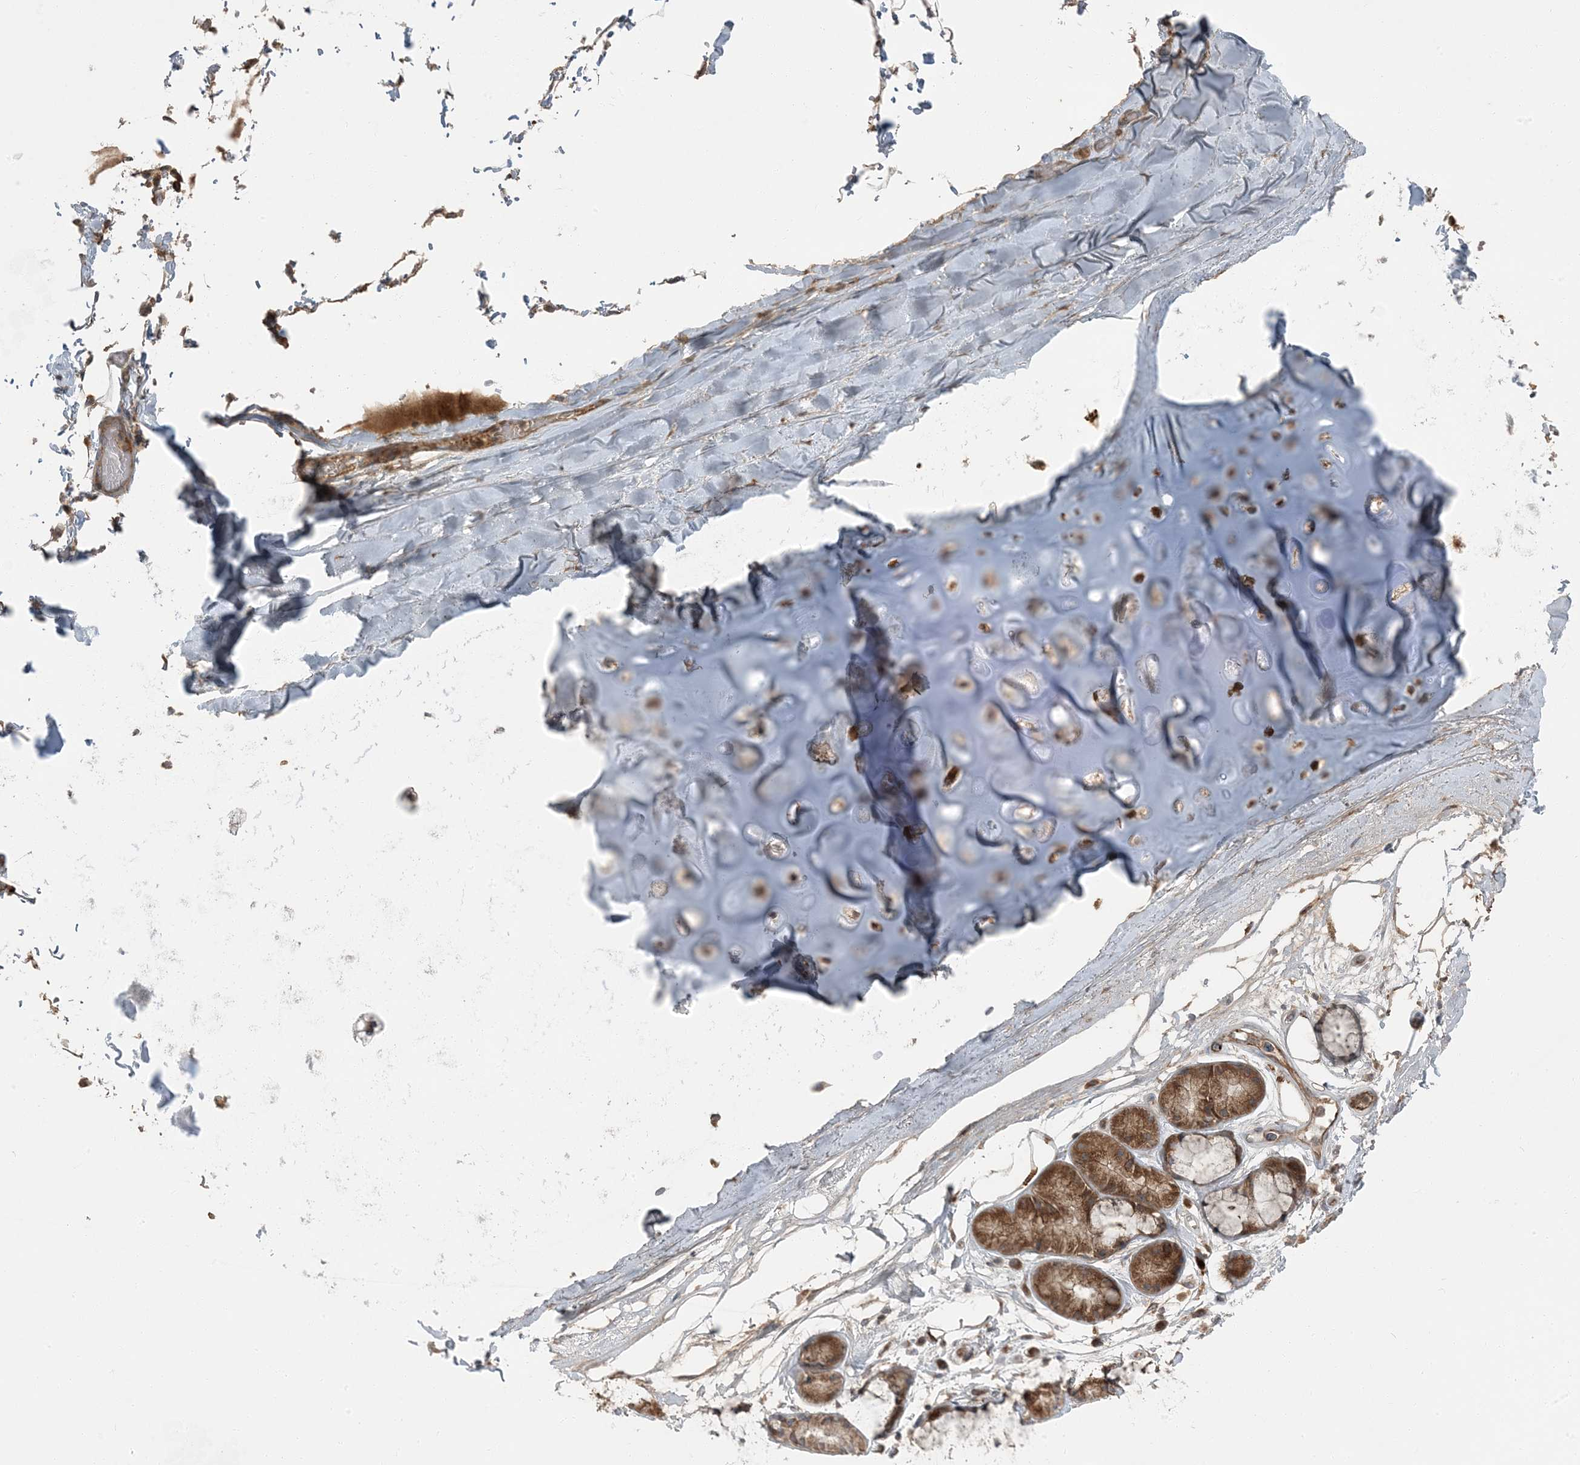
{"staining": {"intensity": "moderate", "quantity": ">75%", "location": "cytoplasmic/membranous"}, "tissue": "adipose tissue", "cell_type": "Adipocytes", "image_type": "normal", "snomed": [{"axis": "morphology", "description": "Normal tissue, NOS"}, {"axis": "topography", "description": "Bronchus"}], "caption": "The immunohistochemical stain labels moderate cytoplasmic/membranous expression in adipocytes of benign adipose tissue.", "gene": "RAB3GAP1", "patient": {"sex": "male", "age": 66}}